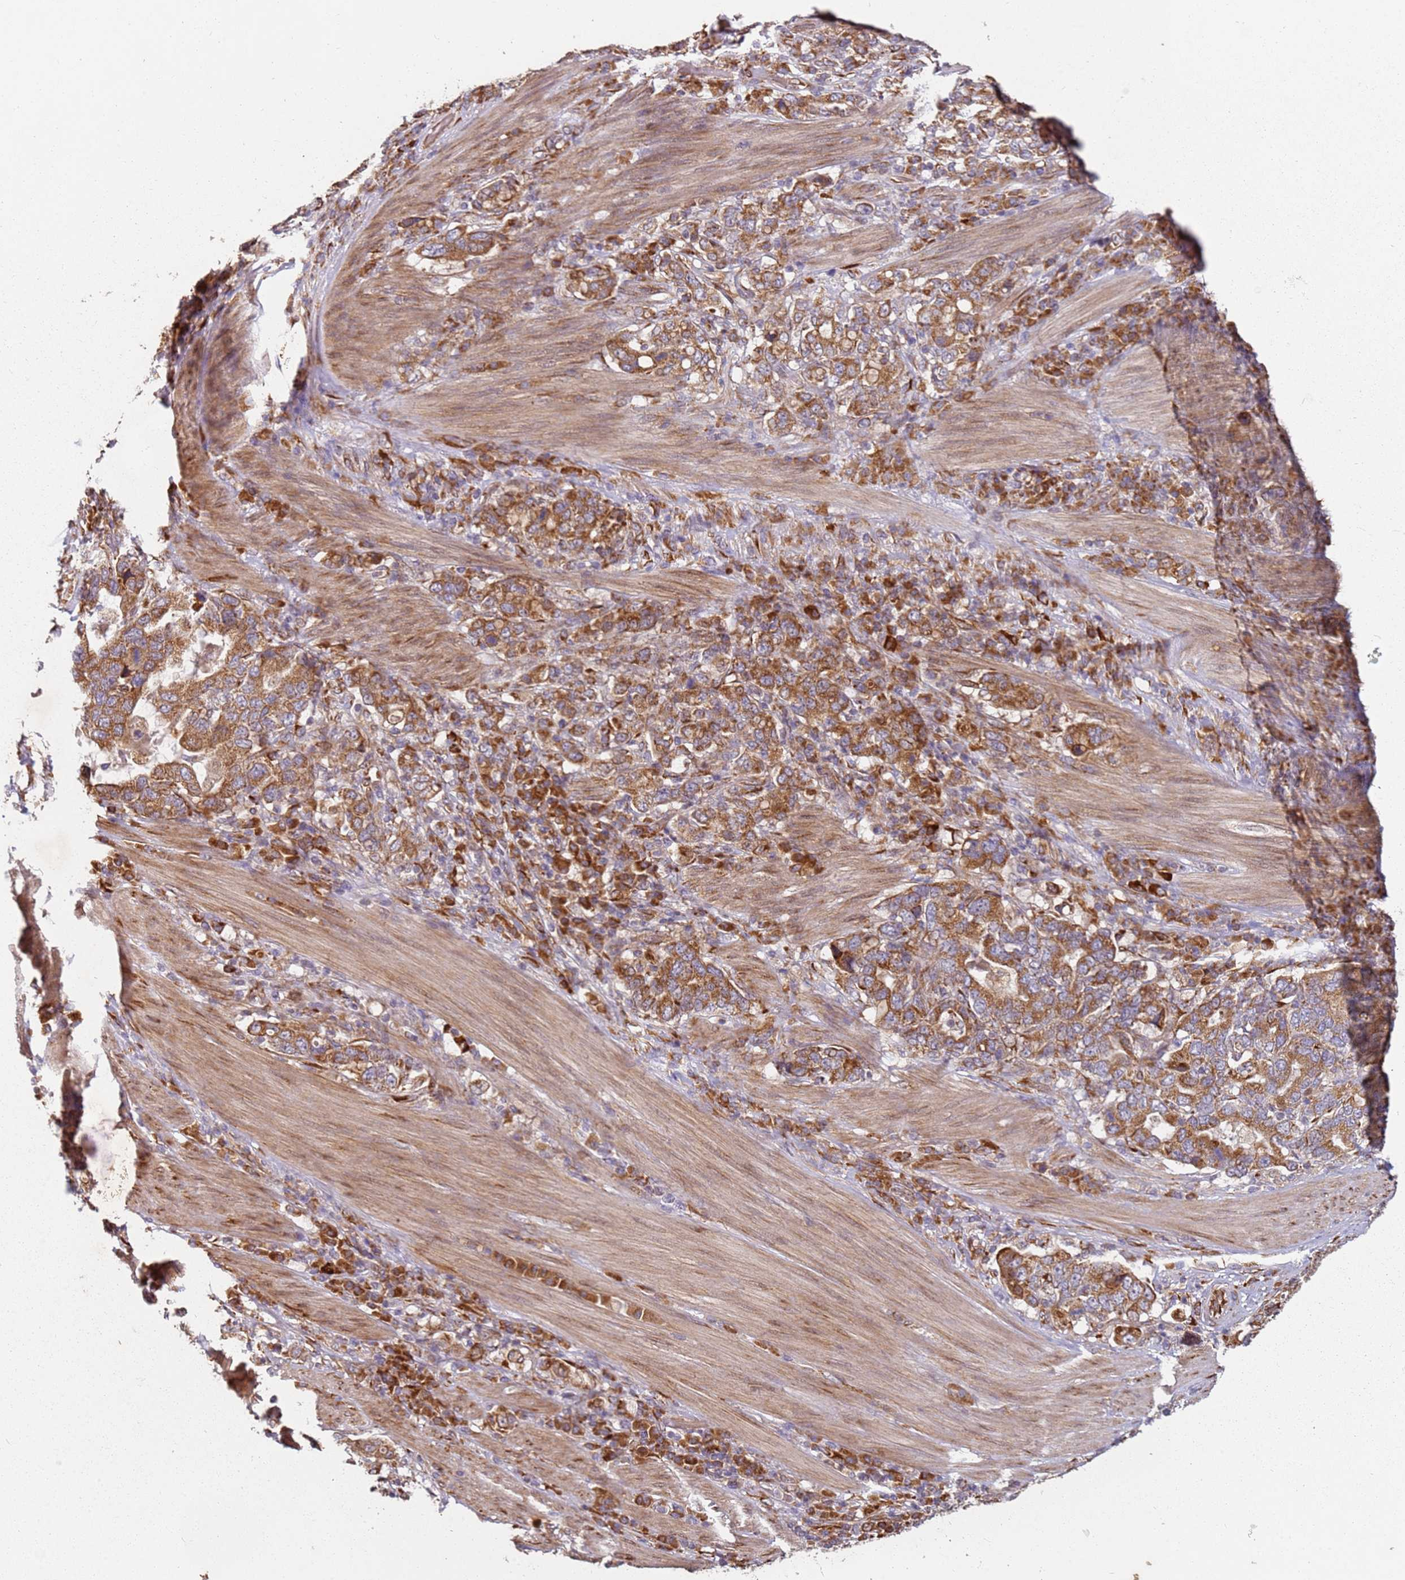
{"staining": {"intensity": "moderate", "quantity": ">75%", "location": "cytoplasmic/membranous"}, "tissue": "stomach cancer", "cell_type": "Tumor cells", "image_type": "cancer", "snomed": [{"axis": "morphology", "description": "Adenocarcinoma, NOS"}, {"axis": "topography", "description": "Stomach, upper"}, {"axis": "topography", "description": "Stomach"}], "caption": "Protein expression analysis of human stomach cancer reveals moderate cytoplasmic/membranous positivity in approximately >75% of tumor cells.", "gene": "ARFRP1", "patient": {"sex": "male", "age": 62}}